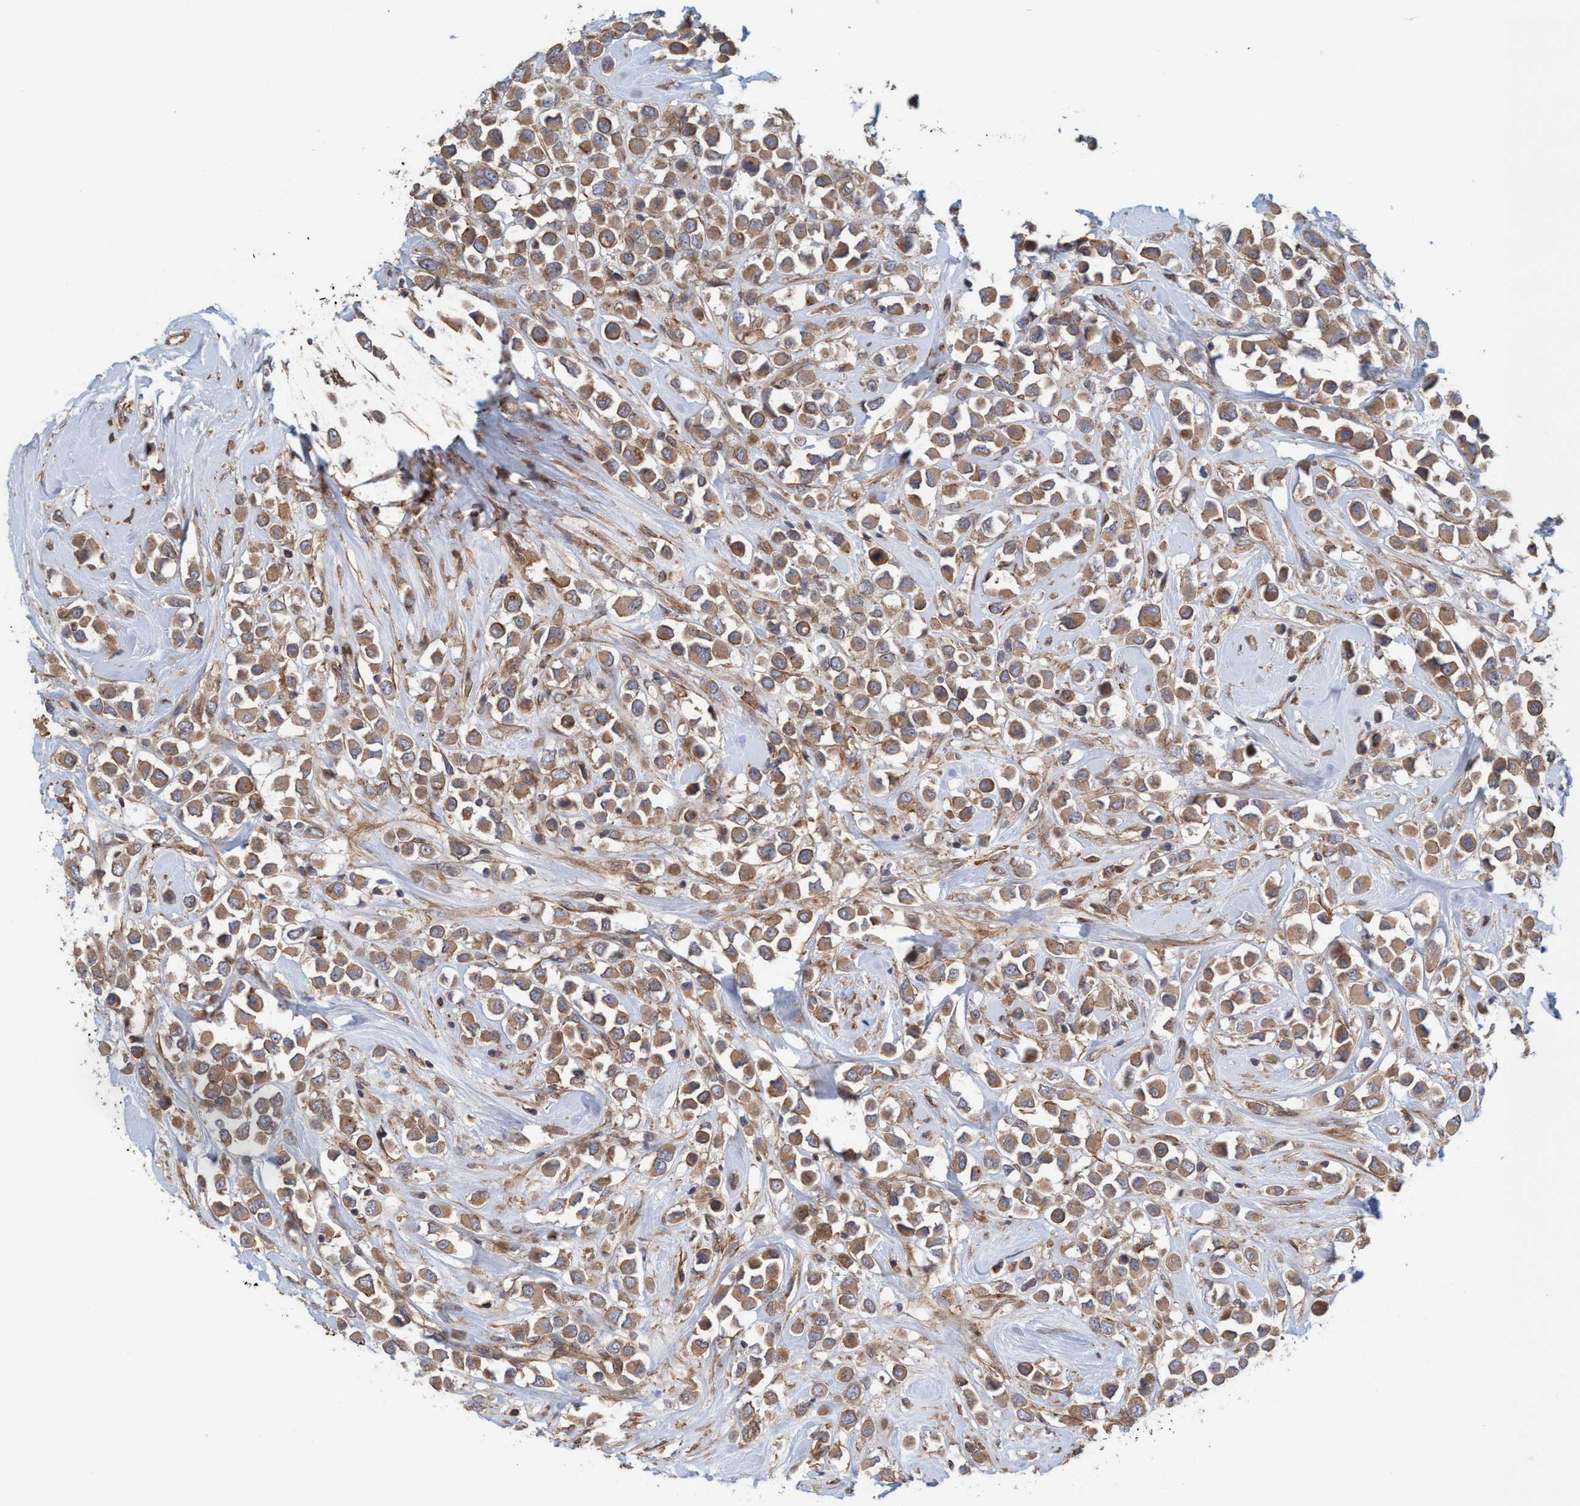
{"staining": {"intensity": "moderate", "quantity": ">75%", "location": "cytoplasmic/membranous"}, "tissue": "breast cancer", "cell_type": "Tumor cells", "image_type": "cancer", "snomed": [{"axis": "morphology", "description": "Duct carcinoma"}, {"axis": "topography", "description": "Breast"}], "caption": "Moderate cytoplasmic/membranous expression is present in approximately >75% of tumor cells in breast cancer. The protein is stained brown, and the nuclei are stained in blue (DAB IHC with brightfield microscopy, high magnification).", "gene": "SPECC1", "patient": {"sex": "female", "age": 61}}